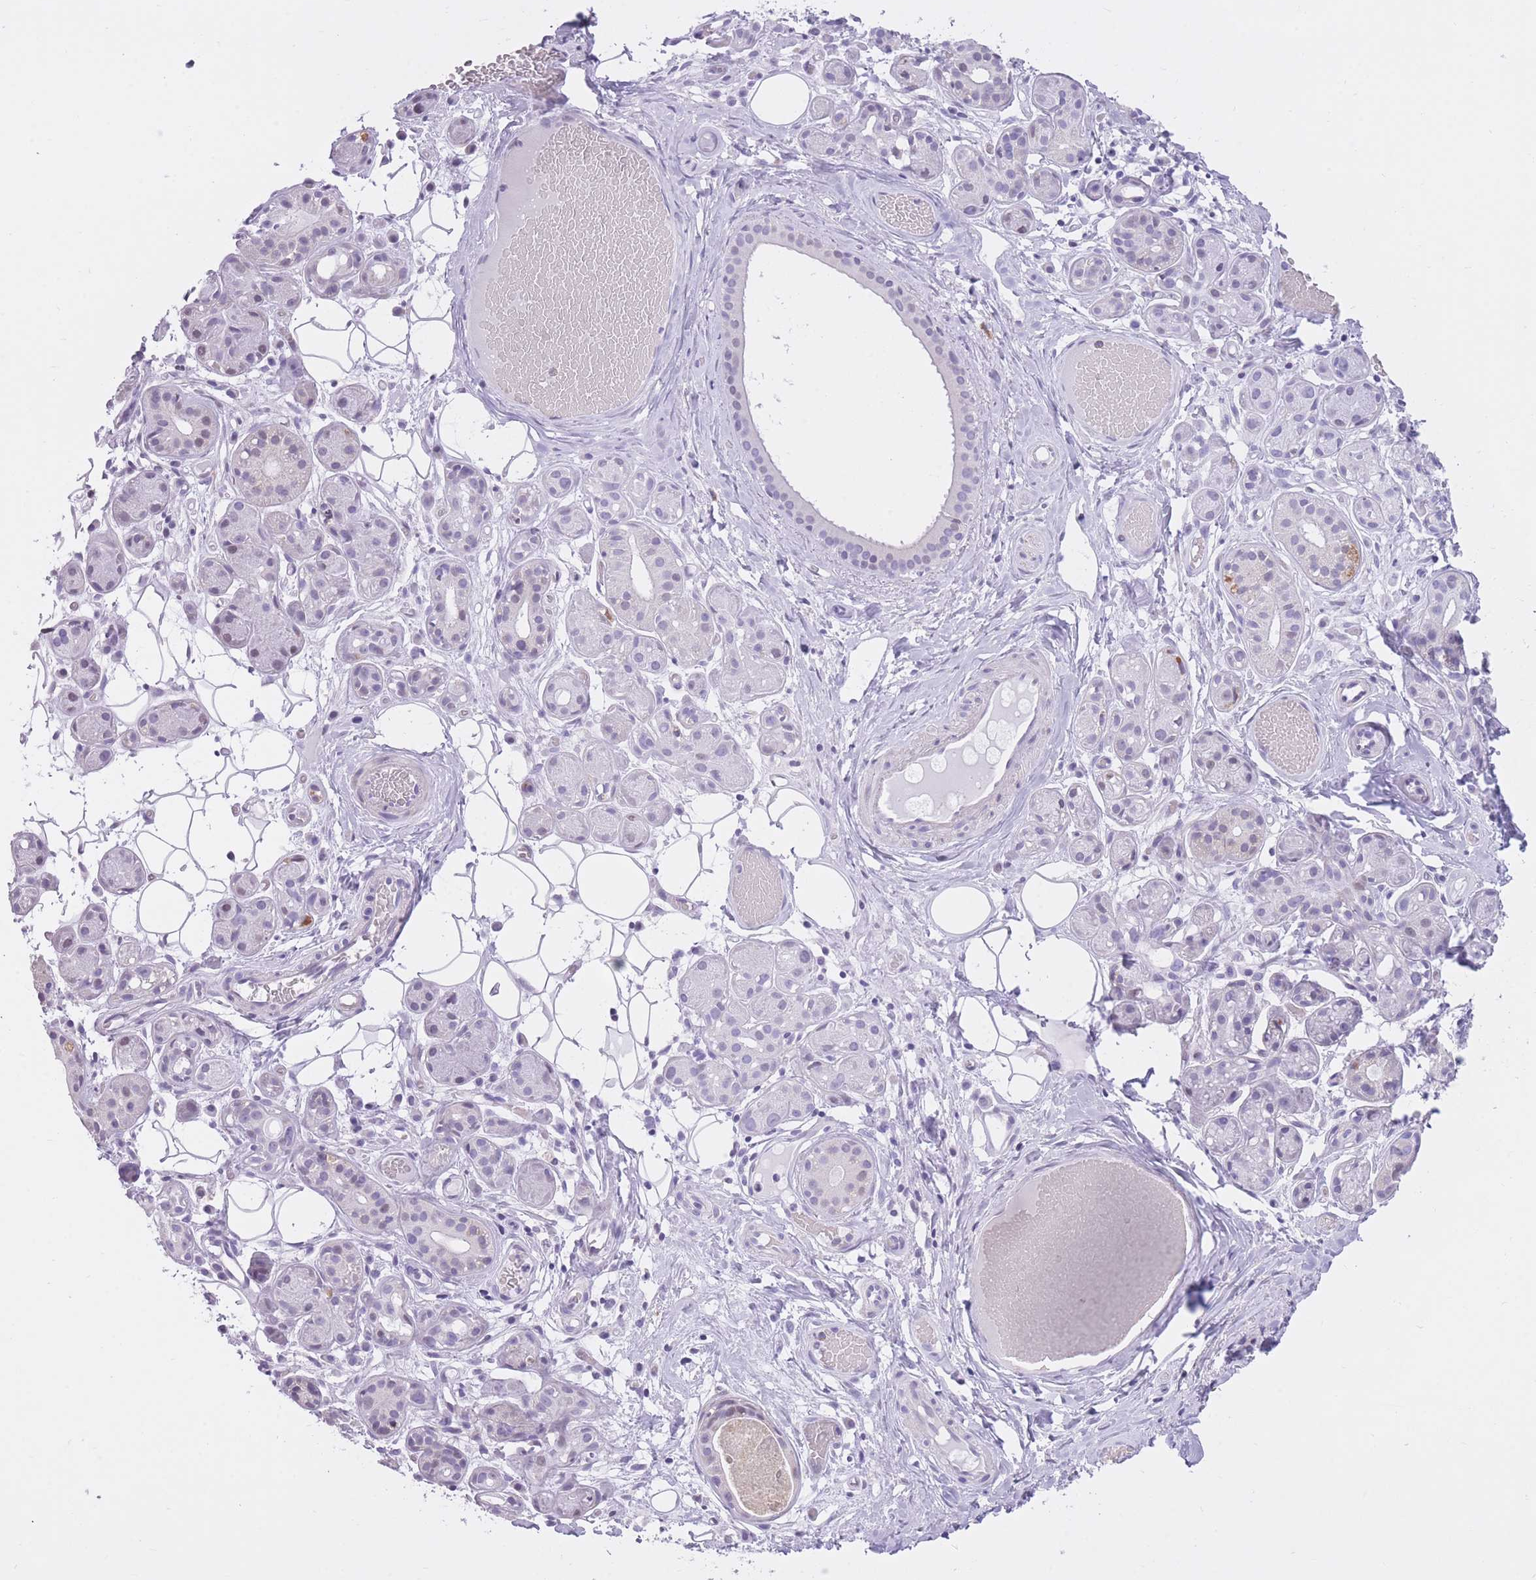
{"staining": {"intensity": "negative", "quantity": "none", "location": "none"}, "tissue": "salivary gland", "cell_type": "Glandular cells", "image_type": "normal", "snomed": [{"axis": "morphology", "description": "Normal tissue, NOS"}, {"axis": "topography", "description": "Salivary gland"}], "caption": "IHC of normal salivary gland demonstrates no positivity in glandular cells. The staining is performed using DAB (3,3'-diaminobenzidine) brown chromogen with nuclei counter-stained in using hematoxylin.", "gene": "WDR70", "patient": {"sex": "male", "age": 82}}